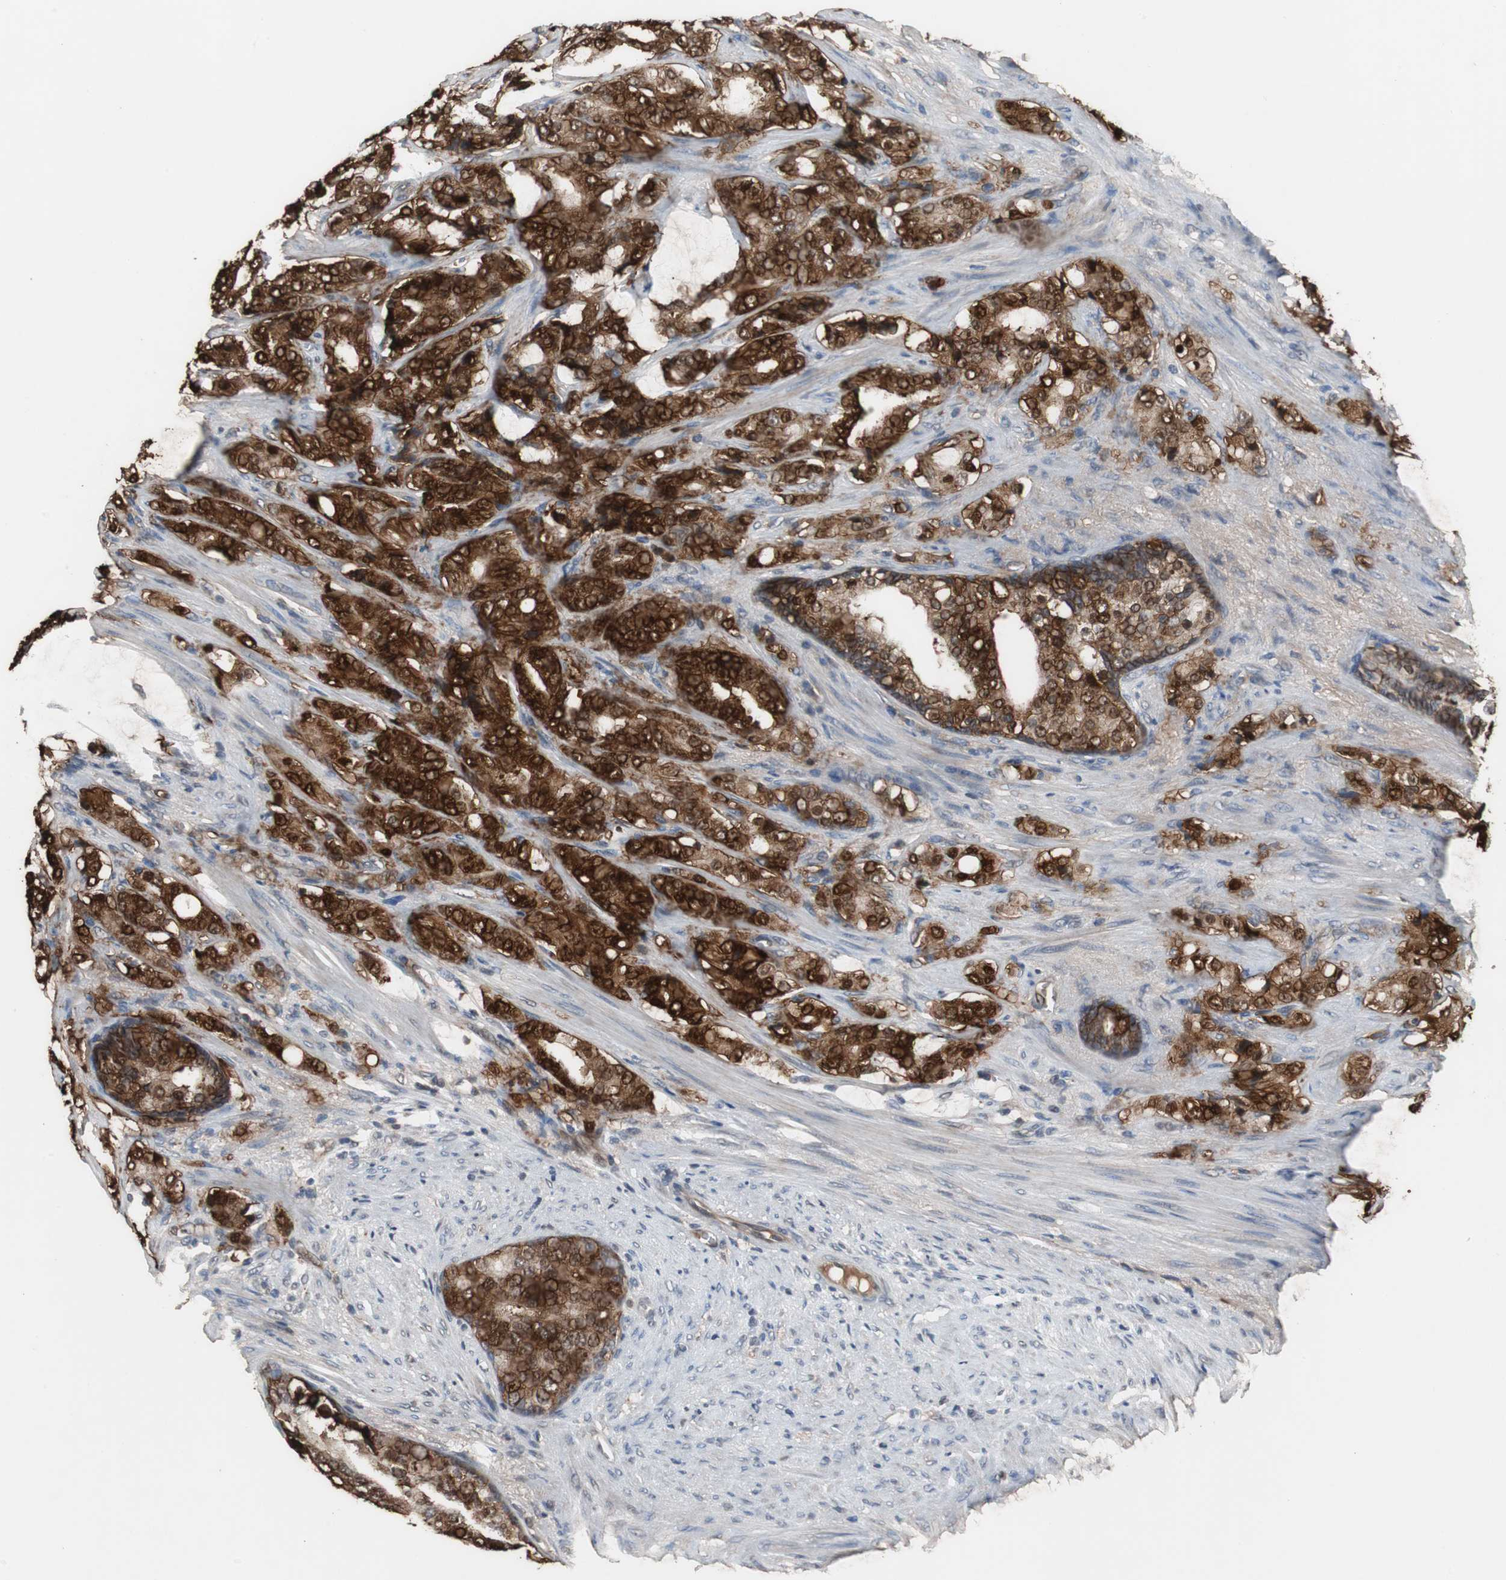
{"staining": {"intensity": "strong", "quantity": ">75%", "location": "cytoplasmic/membranous,nuclear"}, "tissue": "prostate cancer", "cell_type": "Tumor cells", "image_type": "cancer", "snomed": [{"axis": "morphology", "description": "Adenocarcinoma, Low grade"}, {"axis": "topography", "description": "Prostate"}], "caption": "Protein analysis of adenocarcinoma (low-grade) (prostate) tissue displays strong cytoplasmic/membranous and nuclear positivity in about >75% of tumor cells.", "gene": "NDRG1", "patient": {"sex": "male", "age": 58}}